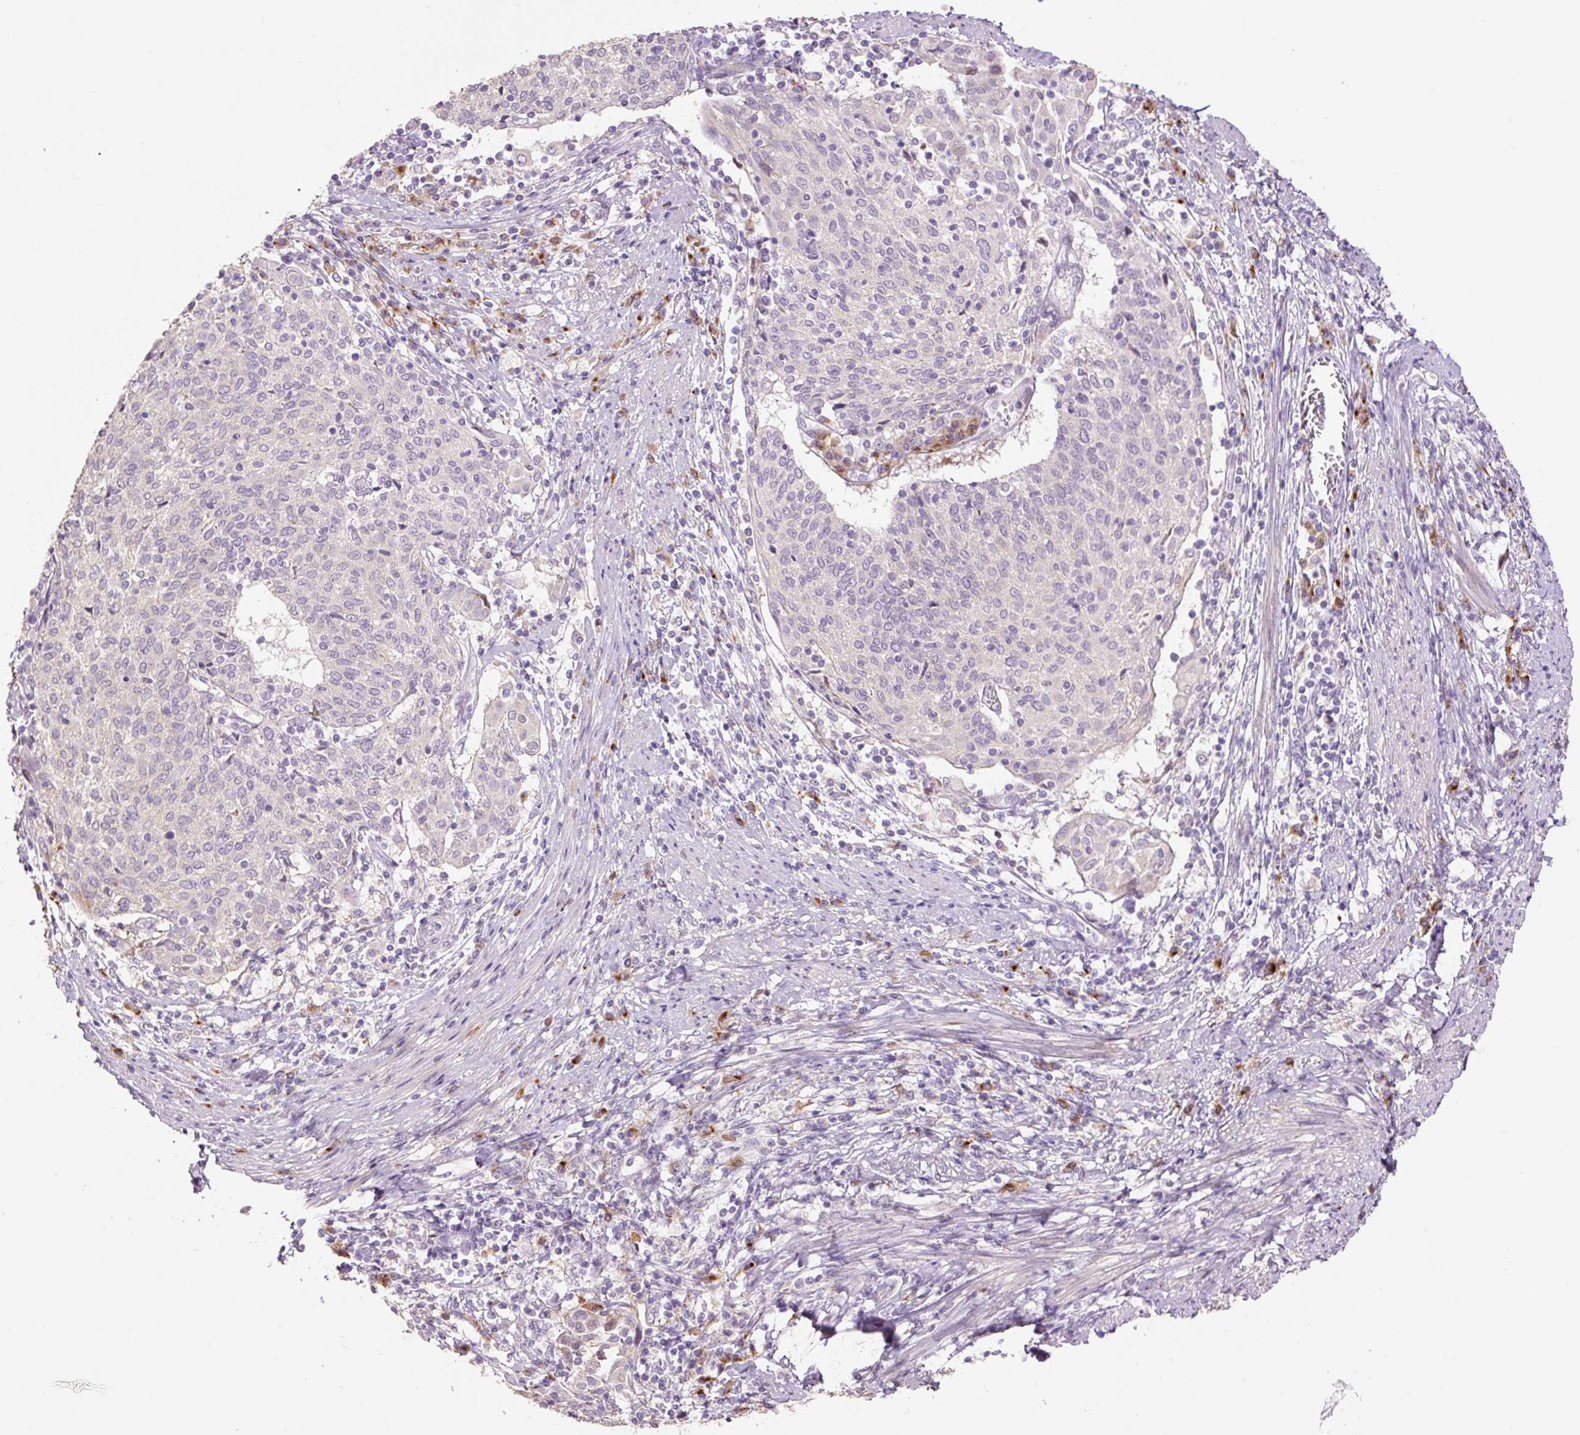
{"staining": {"intensity": "negative", "quantity": "none", "location": "none"}, "tissue": "cervical cancer", "cell_type": "Tumor cells", "image_type": "cancer", "snomed": [{"axis": "morphology", "description": "Squamous cell carcinoma, NOS"}, {"axis": "topography", "description": "Cervix"}], "caption": "Immunohistochemistry (IHC) photomicrograph of human cervical squamous cell carcinoma stained for a protein (brown), which reveals no staining in tumor cells.", "gene": "HAX1", "patient": {"sex": "female", "age": 52}}